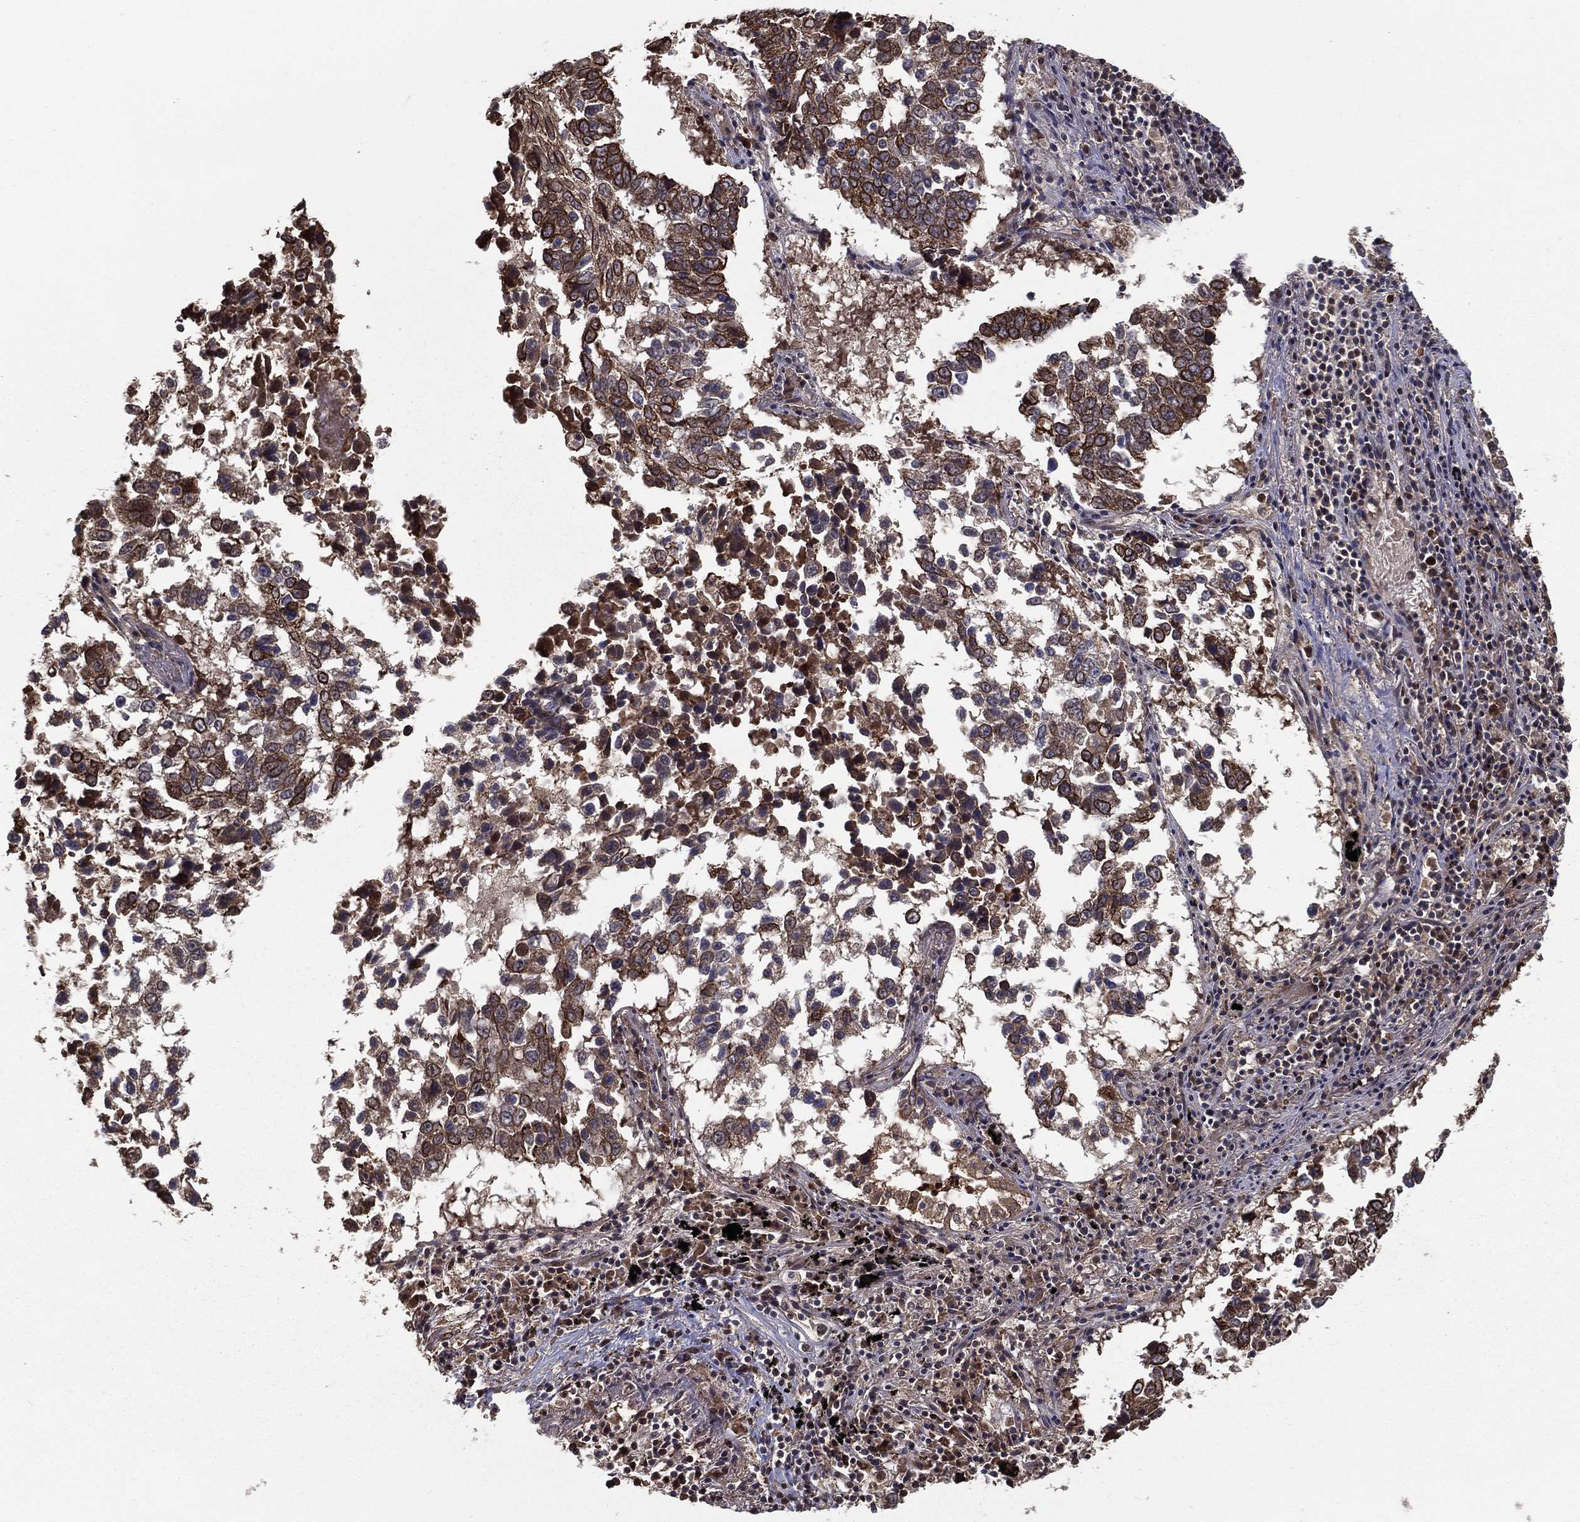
{"staining": {"intensity": "strong", "quantity": "<25%", "location": "cytoplasmic/membranous"}, "tissue": "lung cancer", "cell_type": "Tumor cells", "image_type": "cancer", "snomed": [{"axis": "morphology", "description": "Squamous cell carcinoma, NOS"}, {"axis": "topography", "description": "Lung"}], "caption": "Immunohistochemistry (IHC) photomicrograph of neoplastic tissue: squamous cell carcinoma (lung) stained using immunohistochemistry demonstrates medium levels of strong protein expression localized specifically in the cytoplasmic/membranous of tumor cells, appearing as a cytoplasmic/membranous brown color.", "gene": "SLC6A6", "patient": {"sex": "male", "age": 82}}